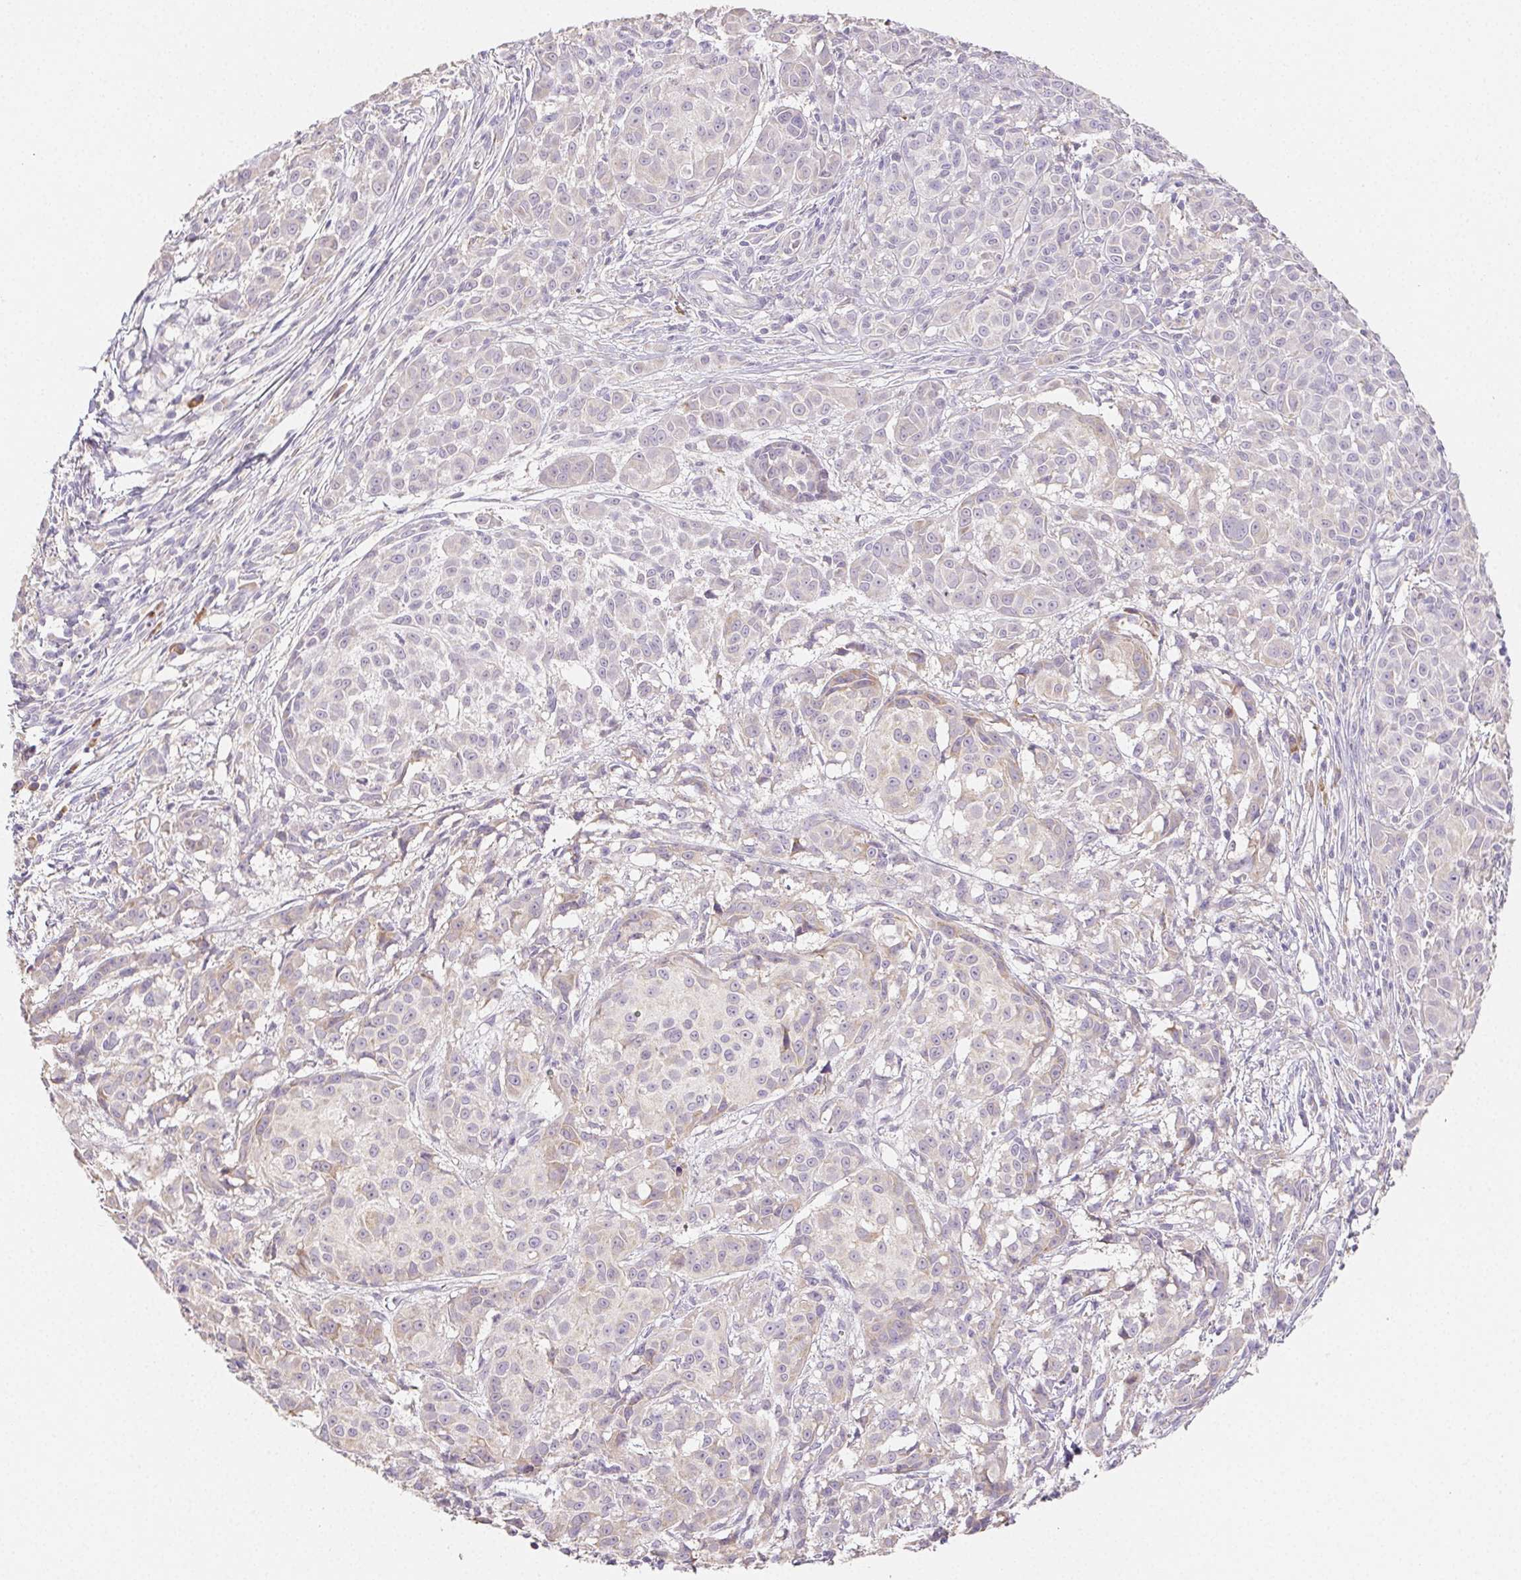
{"staining": {"intensity": "negative", "quantity": "none", "location": "none"}, "tissue": "melanoma", "cell_type": "Tumor cells", "image_type": "cancer", "snomed": [{"axis": "morphology", "description": "Malignant melanoma, NOS"}, {"axis": "topography", "description": "Skin"}], "caption": "Tumor cells show no significant positivity in melanoma.", "gene": "ACVR1B", "patient": {"sex": "male", "age": 48}}